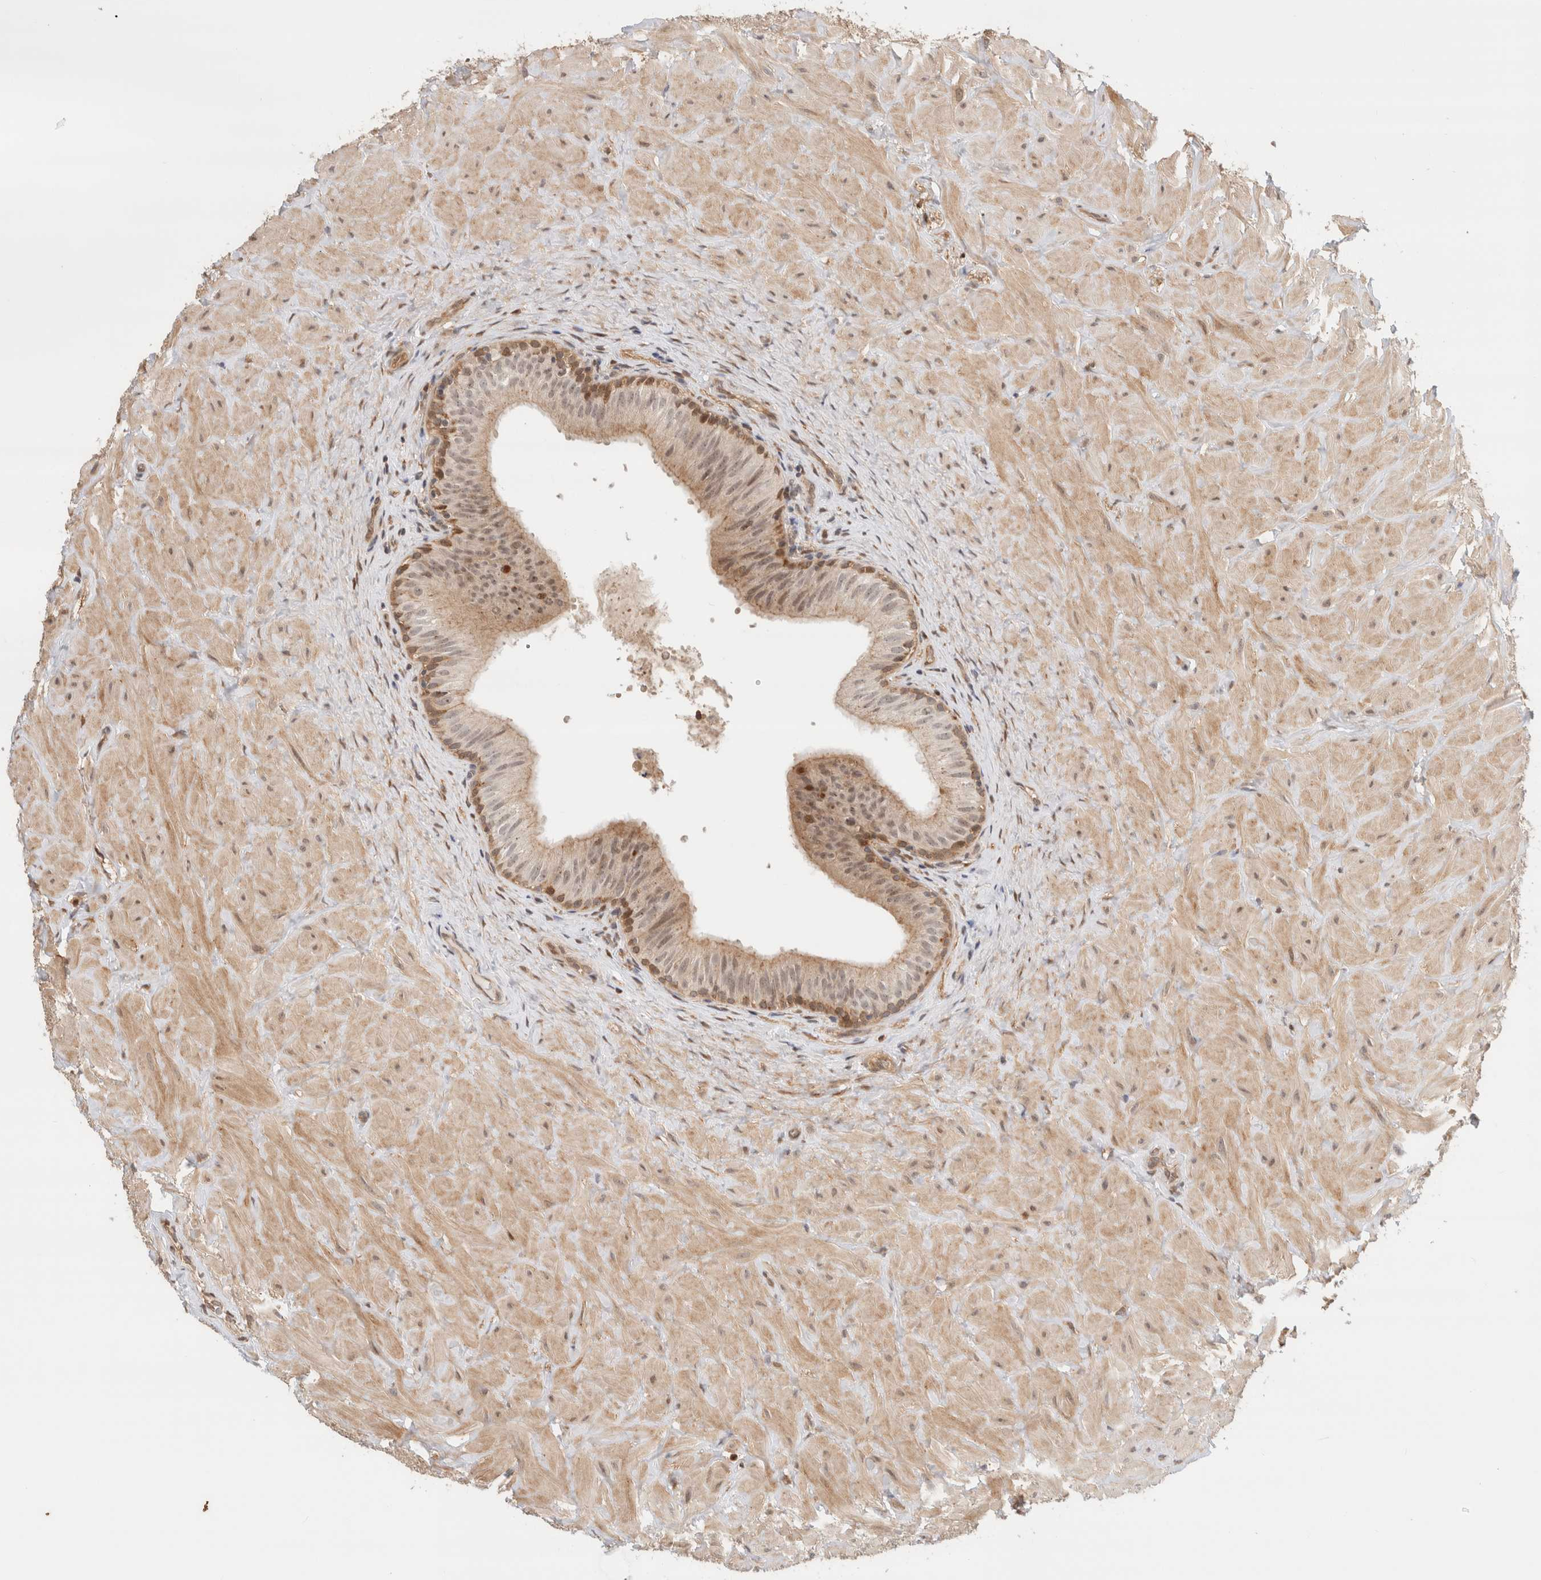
{"staining": {"intensity": "moderate", "quantity": "25%-75%", "location": "cytoplasmic/membranous"}, "tissue": "epididymis", "cell_type": "Glandular cells", "image_type": "normal", "snomed": [{"axis": "morphology", "description": "Normal tissue, NOS"}, {"axis": "topography", "description": "Soft tissue"}, {"axis": "topography", "description": "Epididymis"}], "caption": "Brown immunohistochemical staining in unremarkable epididymis reveals moderate cytoplasmic/membranous expression in about 25%-75% of glandular cells.", "gene": "OTUD6B", "patient": {"sex": "male", "age": 26}}